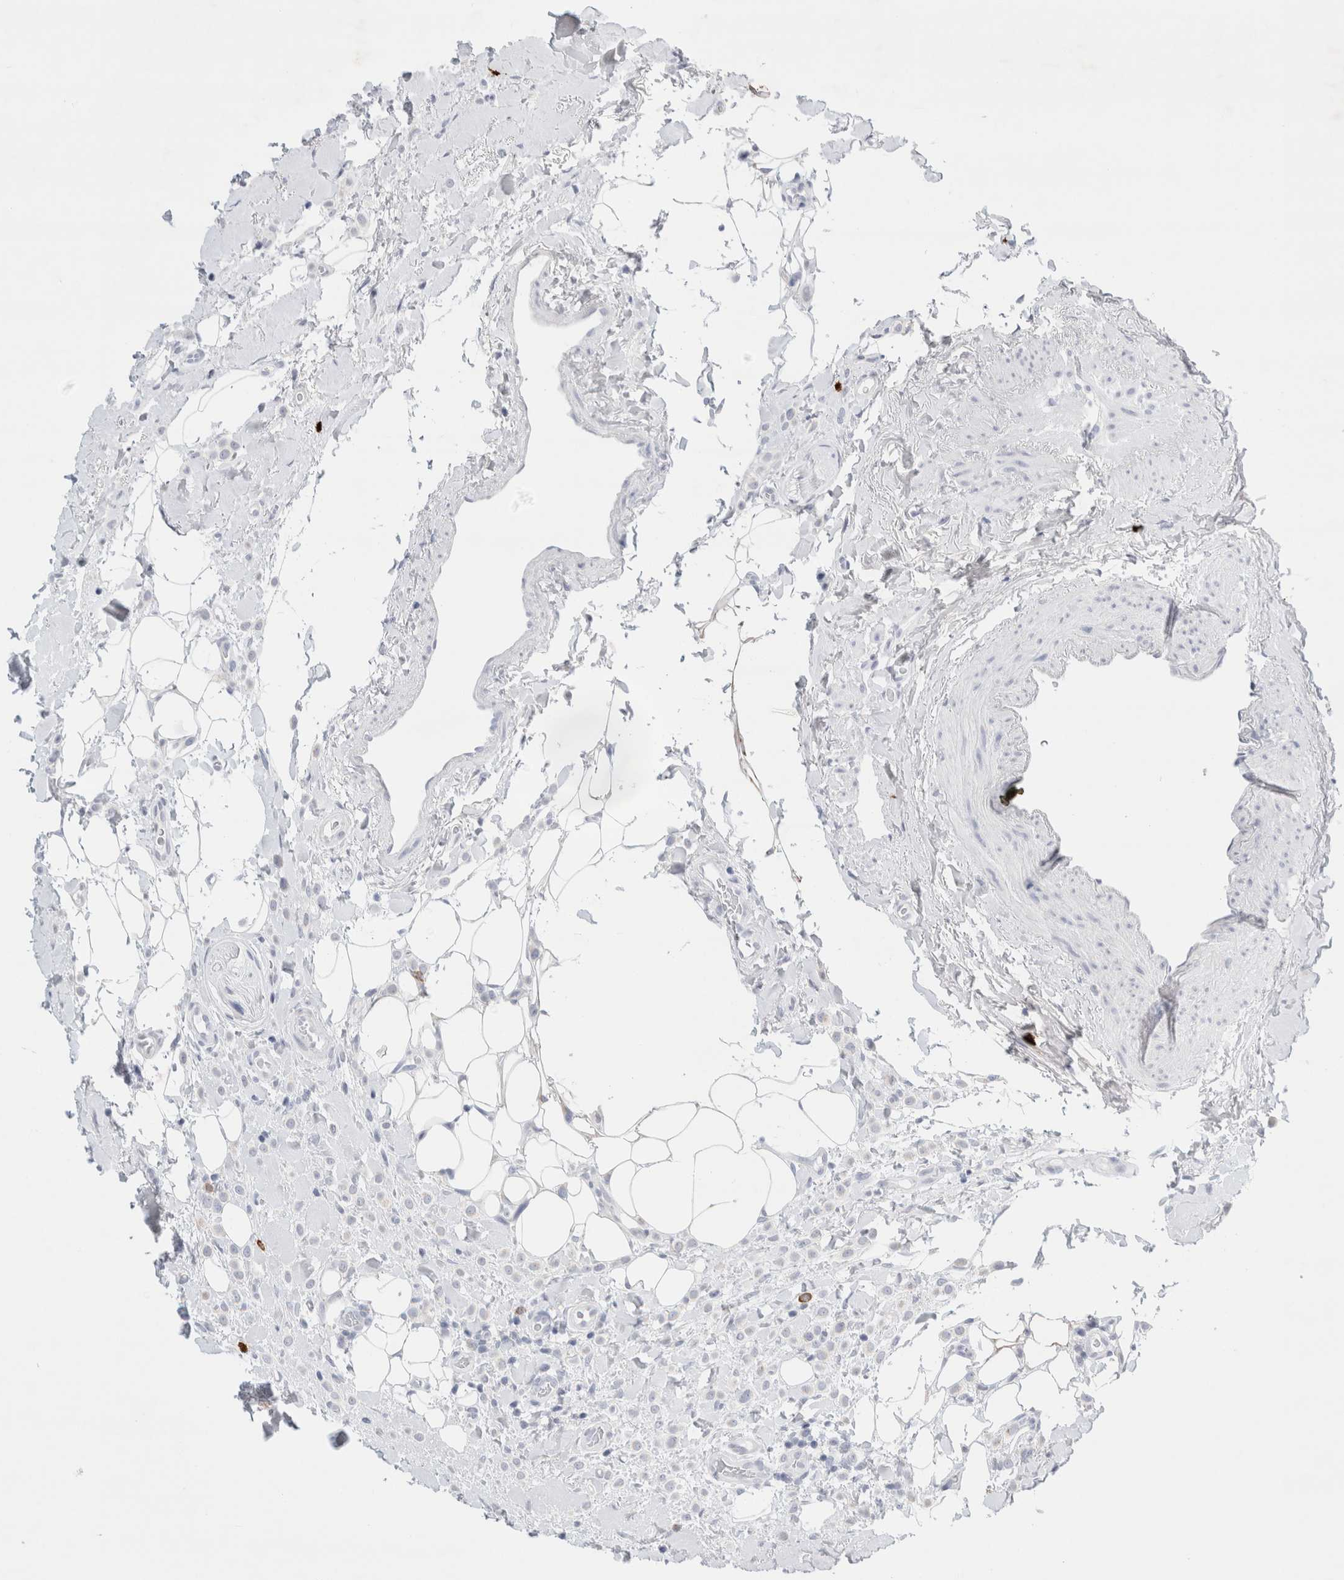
{"staining": {"intensity": "negative", "quantity": "none", "location": "none"}, "tissue": "breast cancer", "cell_type": "Tumor cells", "image_type": "cancer", "snomed": [{"axis": "morphology", "description": "Normal tissue, NOS"}, {"axis": "morphology", "description": "Lobular carcinoma"}, {"axis": "topography", "description": "Breast"}], "caption": "A histopathology image of lobular carcinoma (breast) stained for a protein exhibits no brown staining in tumor cells.", "gene": "SLC22A12", "patient": {"sex": "female", "age": 50}}